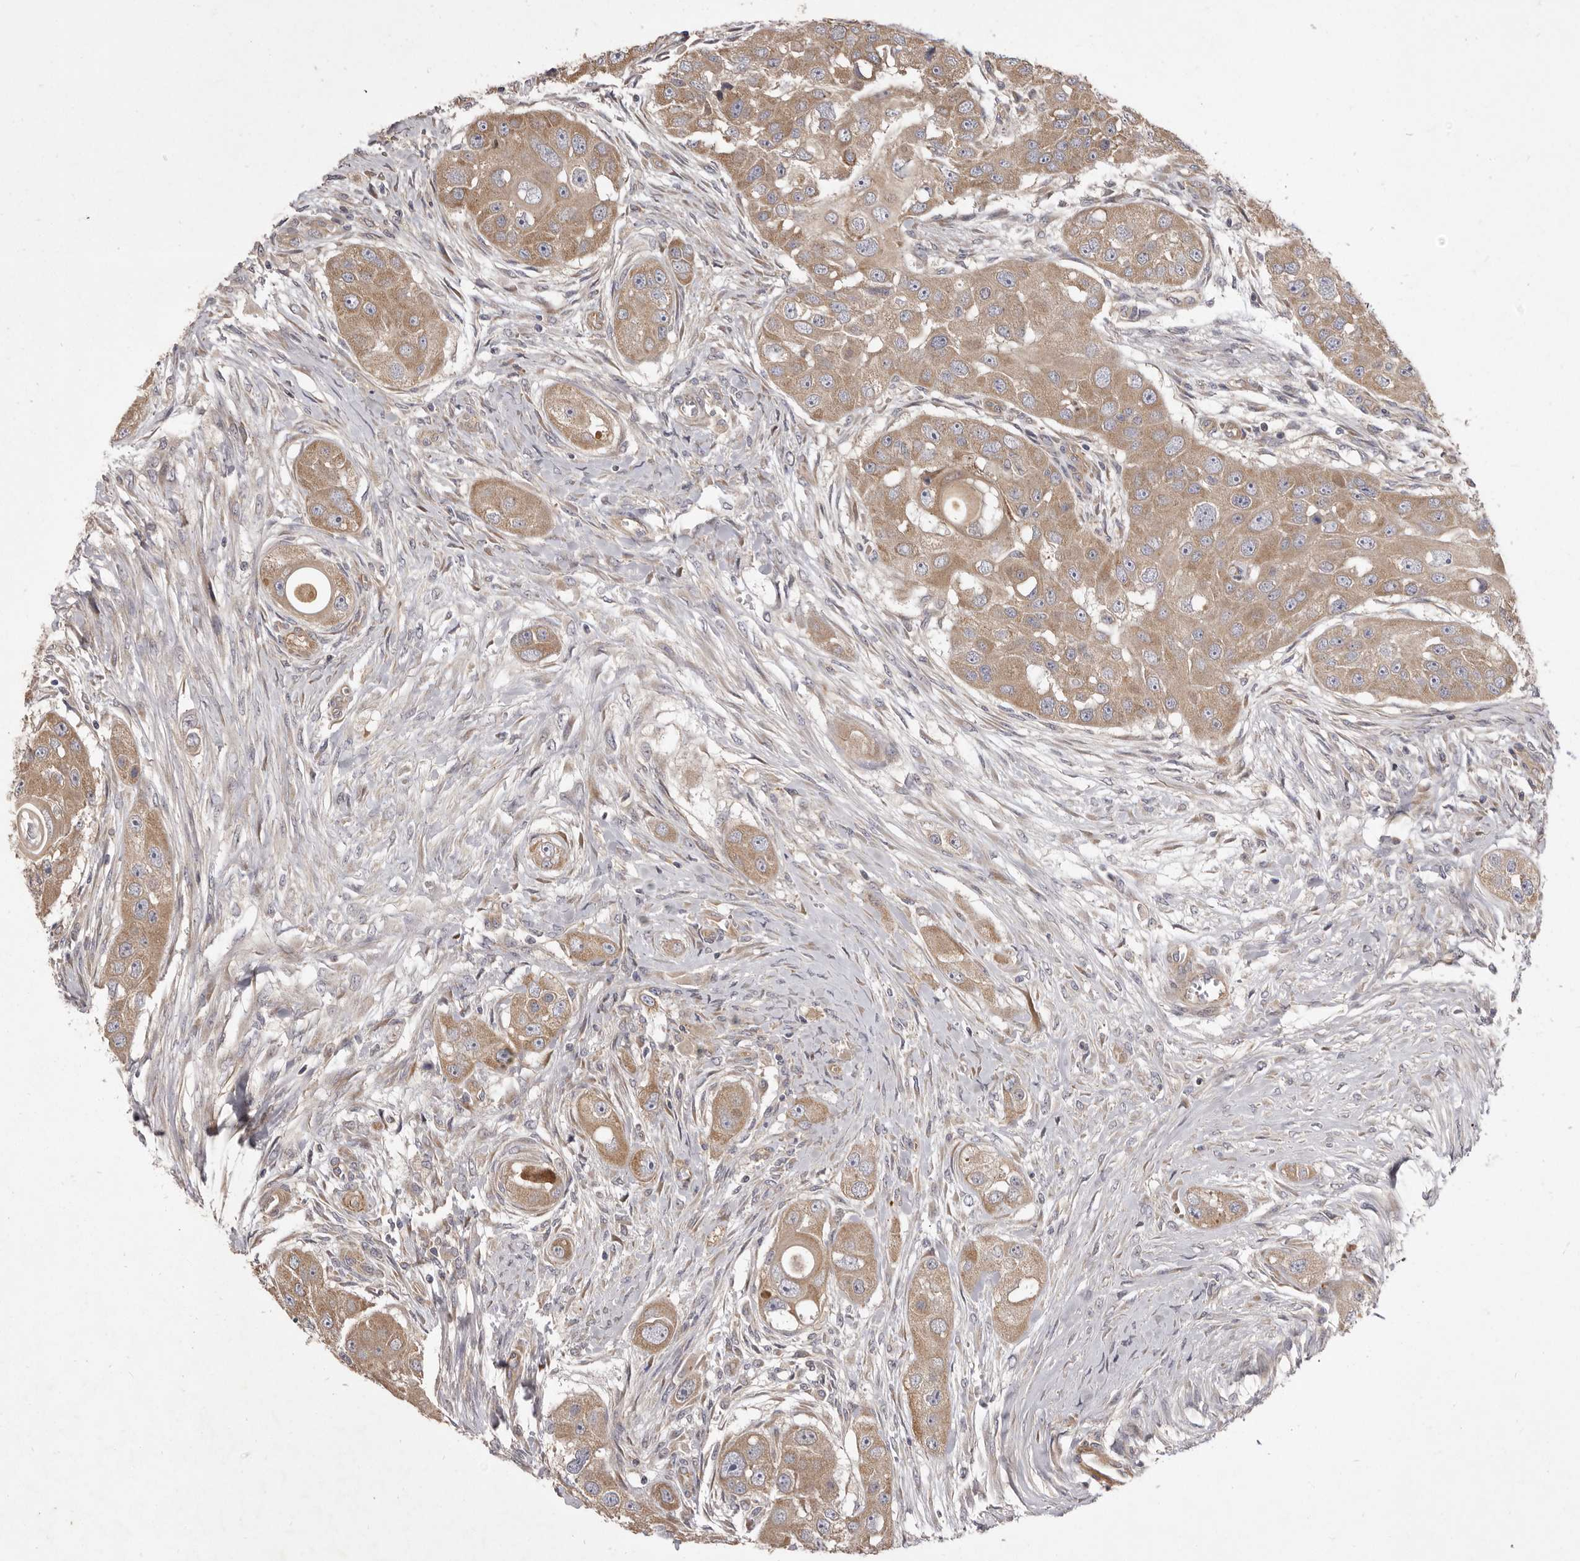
{"staining": {"intensity": "weak", "quantity": ">75%", "location": "cytoplasmic/membranous"}, "tissue": "head and neck cancer", "cell_type": "Tumor cells", "image_type": "cancer", "snomed": [{"axis": "morphology", "description": "Normal tissue, NOS"}, {"axis": "morphology", "description": "Squamous cell carcinoma, NOS"}, {"axis": "topography", "description": "Skeletal muscle"}, {"axis": "topography", "description": "Head-Neck"}], "caption": "Head and neck squamous cell carcinoma stained with immunohistochemistry reveals weak cytoplasmic/membranous staining in about >75% of tumor cells.", "gene": "VPS45", "patient": {"sex": "male", "age": 51}}